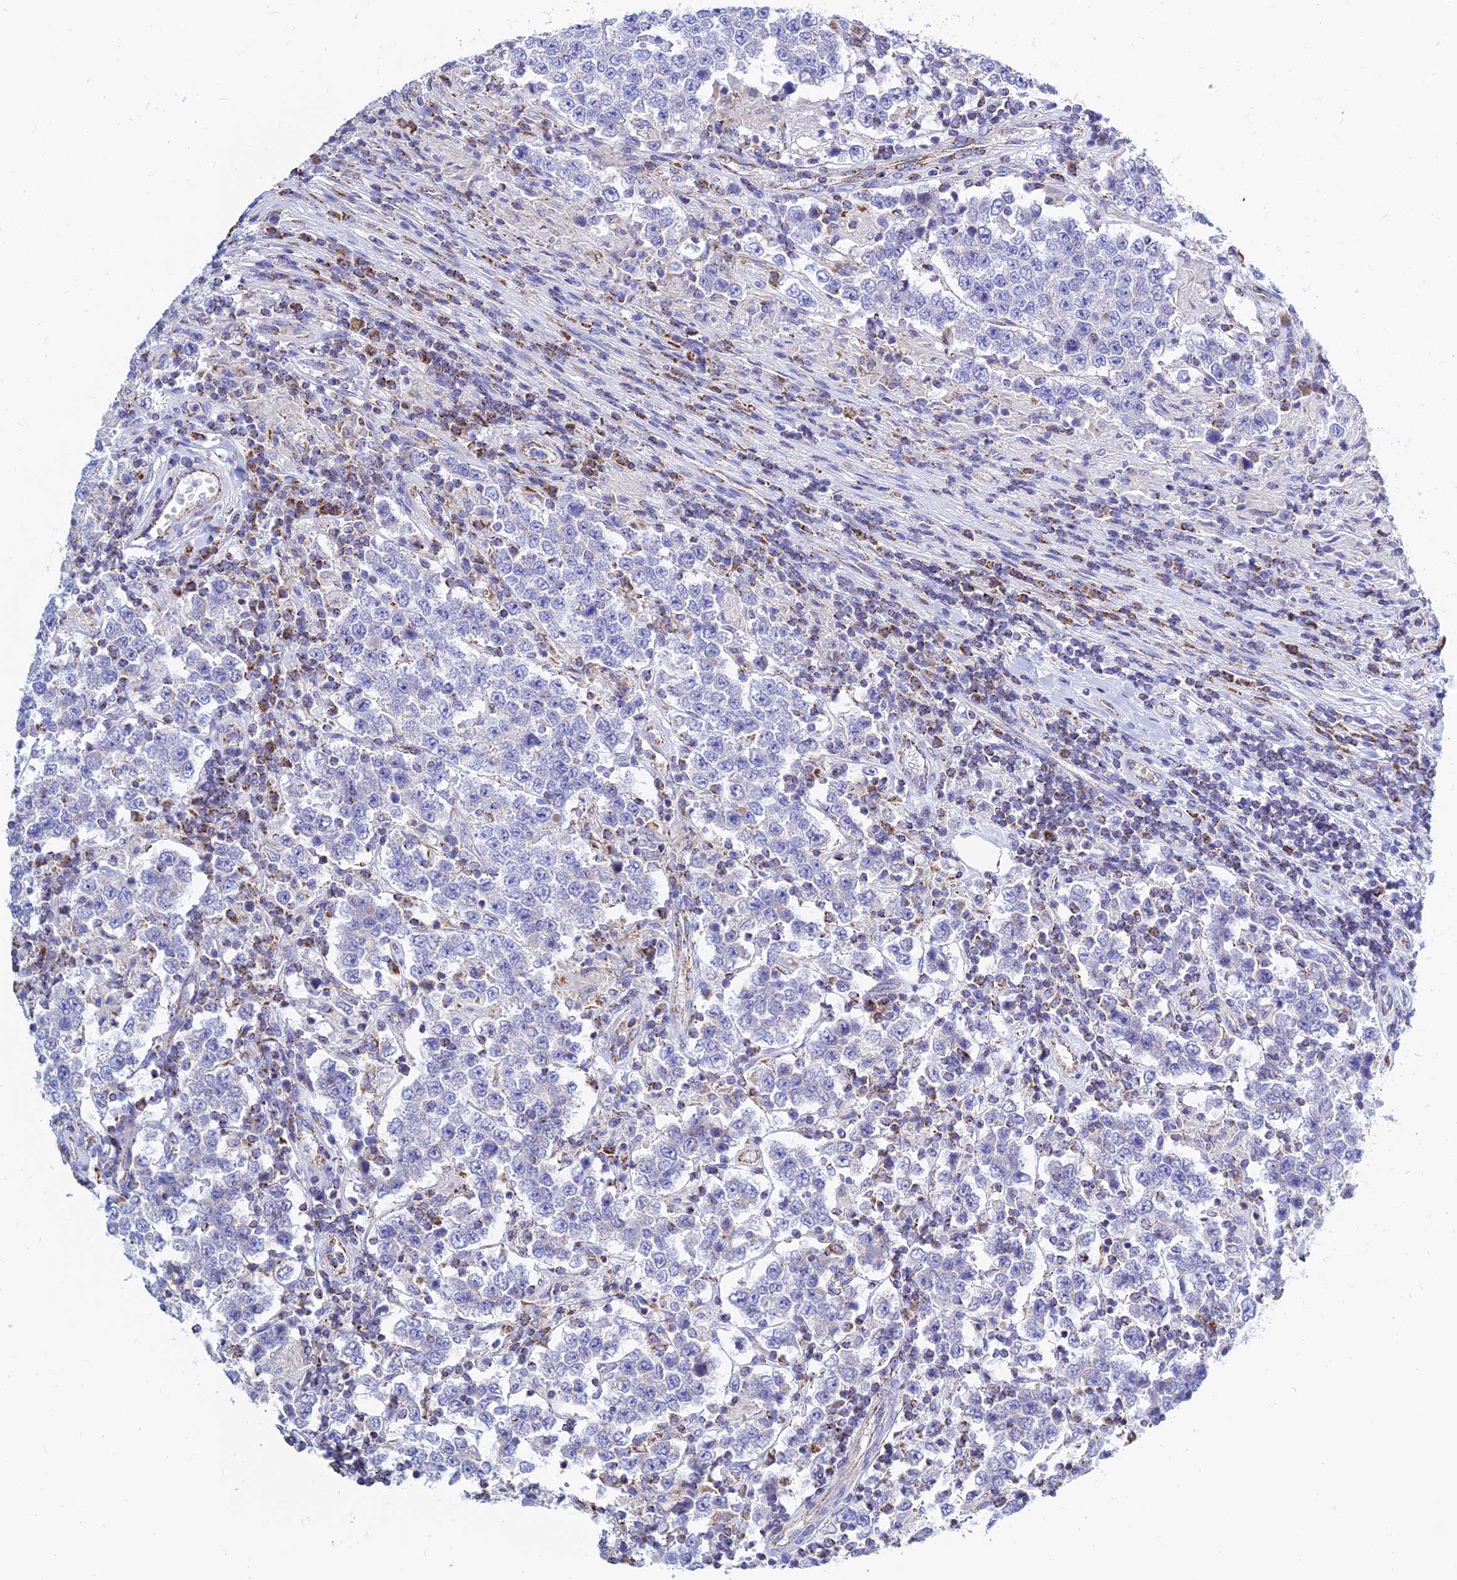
{"staining": {"intensity": "negative", "quantity": "none", "location": "none"}, "tissue": "testis cancer", "cell_type": "Tumor cells", "image_type": "cancer", "snomed": [{"axis": "morphology", "description": "Normal tissue, NOS"}, {"axis": "morphology", "description": "Urothelial carcinoma, High grade"}, {"axis": "morphology", "description": "Seminoma, NOS"}, {"axis": "morphology", "description": "Carcinoma, Embryonal, NOS"}, {"axis": "topography", "description": "Urinary bladder"}, {"axis": "topography", "description": "Testis"}], "caption": "This is a histopathology image of IHC staining of testis cancer, which shows no staining in tumor cells.", "gene": "MGST1", "patient": {"sex": "male", "age": 41}}